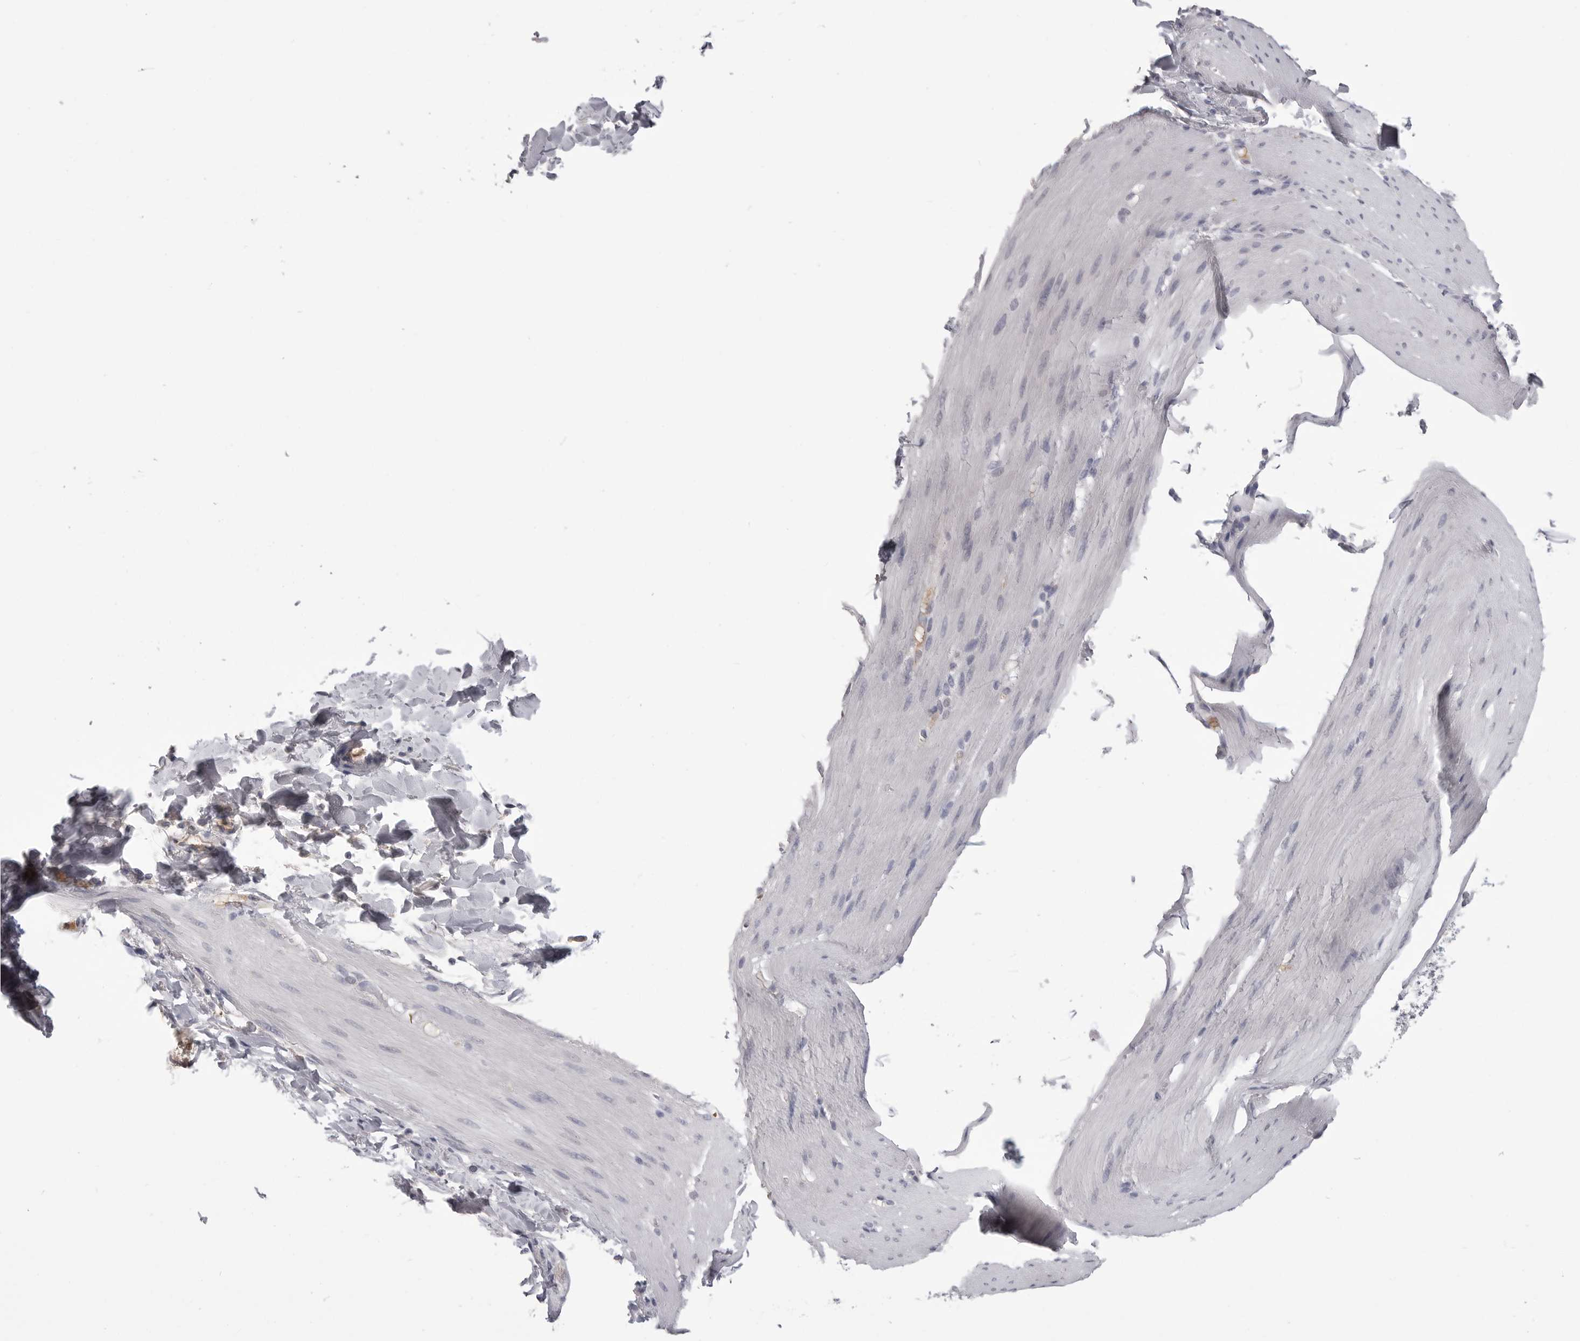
{"staining": {"intensity": "negative", "quantity": "none", "location": "none"}, "tissue": "smooth muscle", "cell_type": "Smooth muscle cells", "image_type": "normal", "snomed": [{"axis": "morphology", "description": "Normal tissue, NOS"}, {"axis": "topography", "description": "Smooth muscle"}, {"axis": "topography", "description": "Small intestine"}], "caption": "A micrograph of human smooth muscle is negative for staining in smooth muscle cells. Nuclei are stained in blue.", "gene": "FKBP2", "patient": {"sex": "female", "age": 84}}